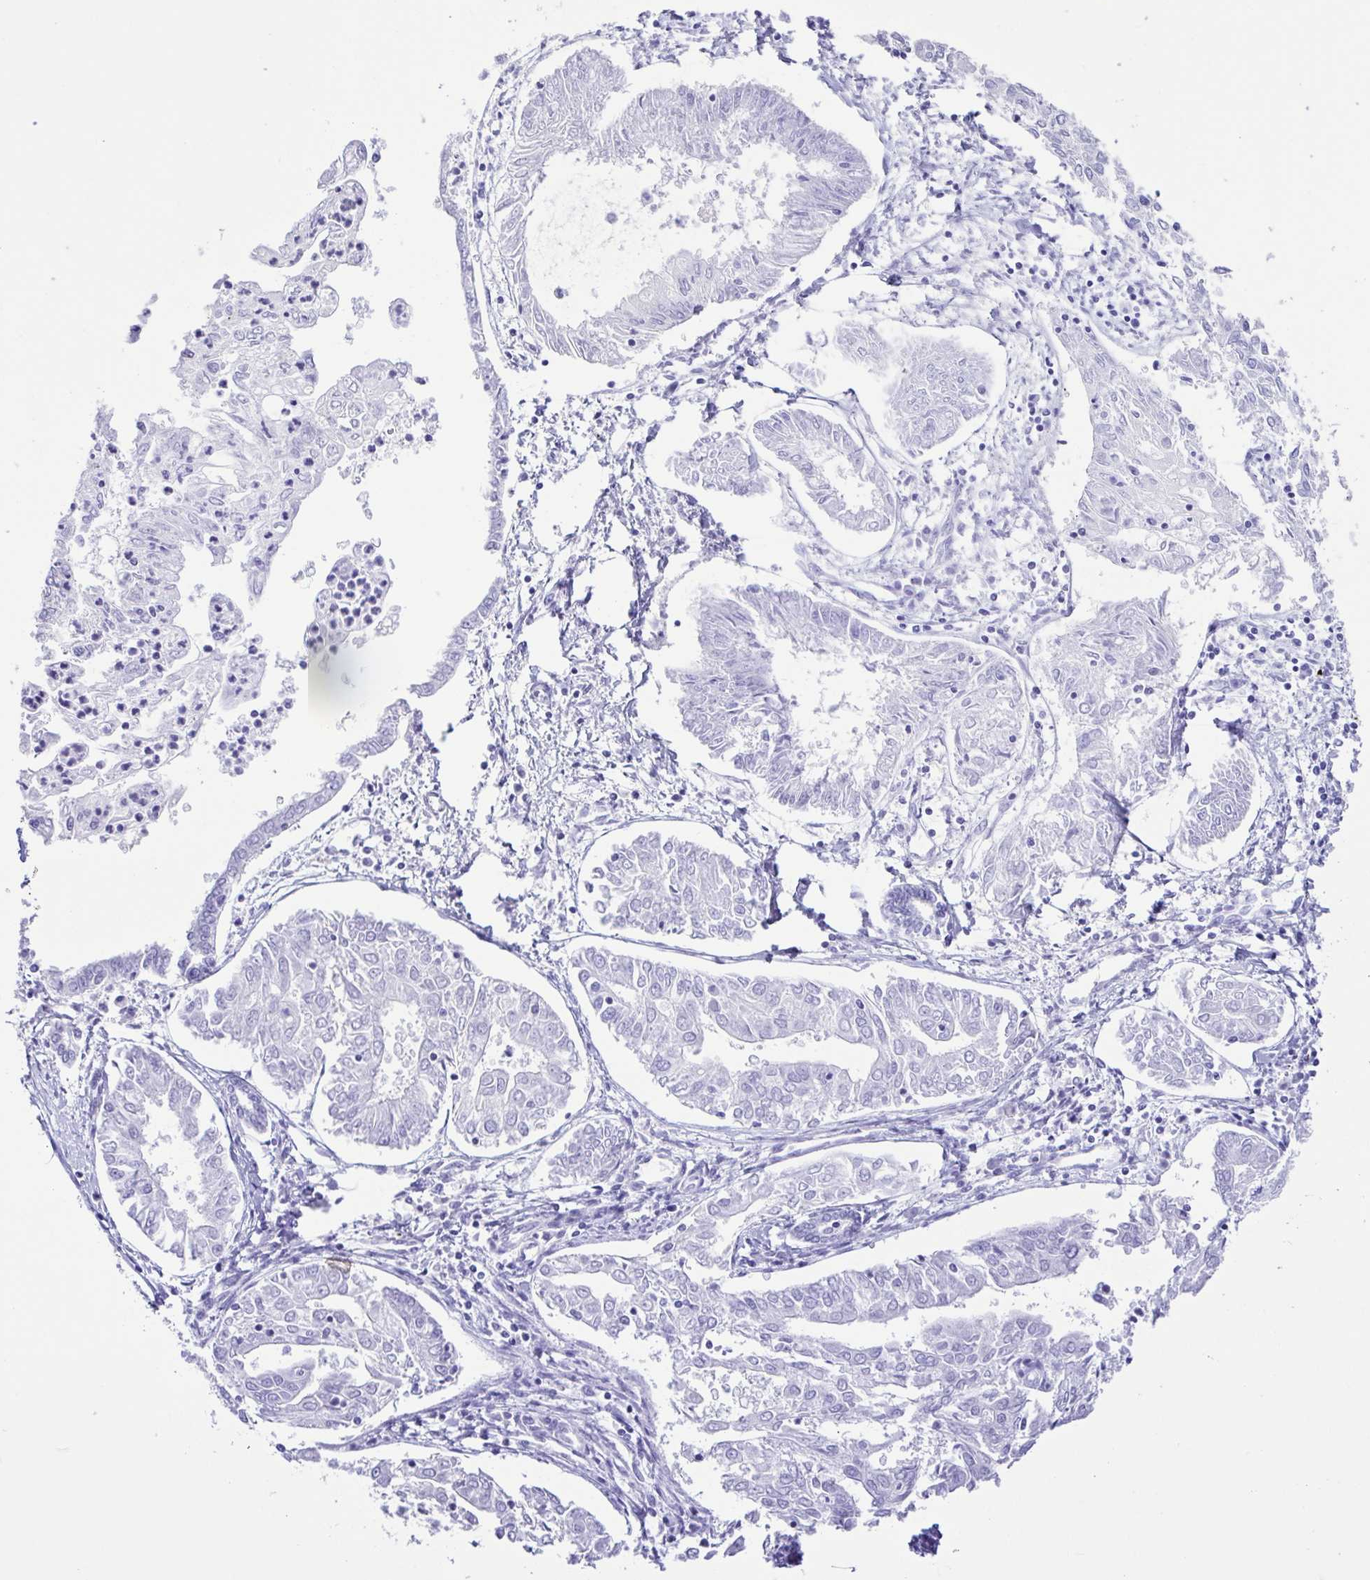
{"staining": {"intensity": "negative", "quantity": "none", "location": "none"}, "tissue": "endometrial cancer", "cell_type": "Tumor cells", "image_type": "cancer", "snomed": [{"axis": "morphology", "description": "Adenocarcinoma, NOS"}, {"axis": "topography", "description": "Endometrium"}], "caption": "Histopathology image shows no significant protein positivity in tumor cells of adenocarcinoma (endometrial). The staining is performed using DAB (3,3'-diaminobenzidine) brown chromogen with nuclei counter-stained in using hematoxylin.", "gene": "CASP14", "patient": {"sex": "female", "age": 68}}